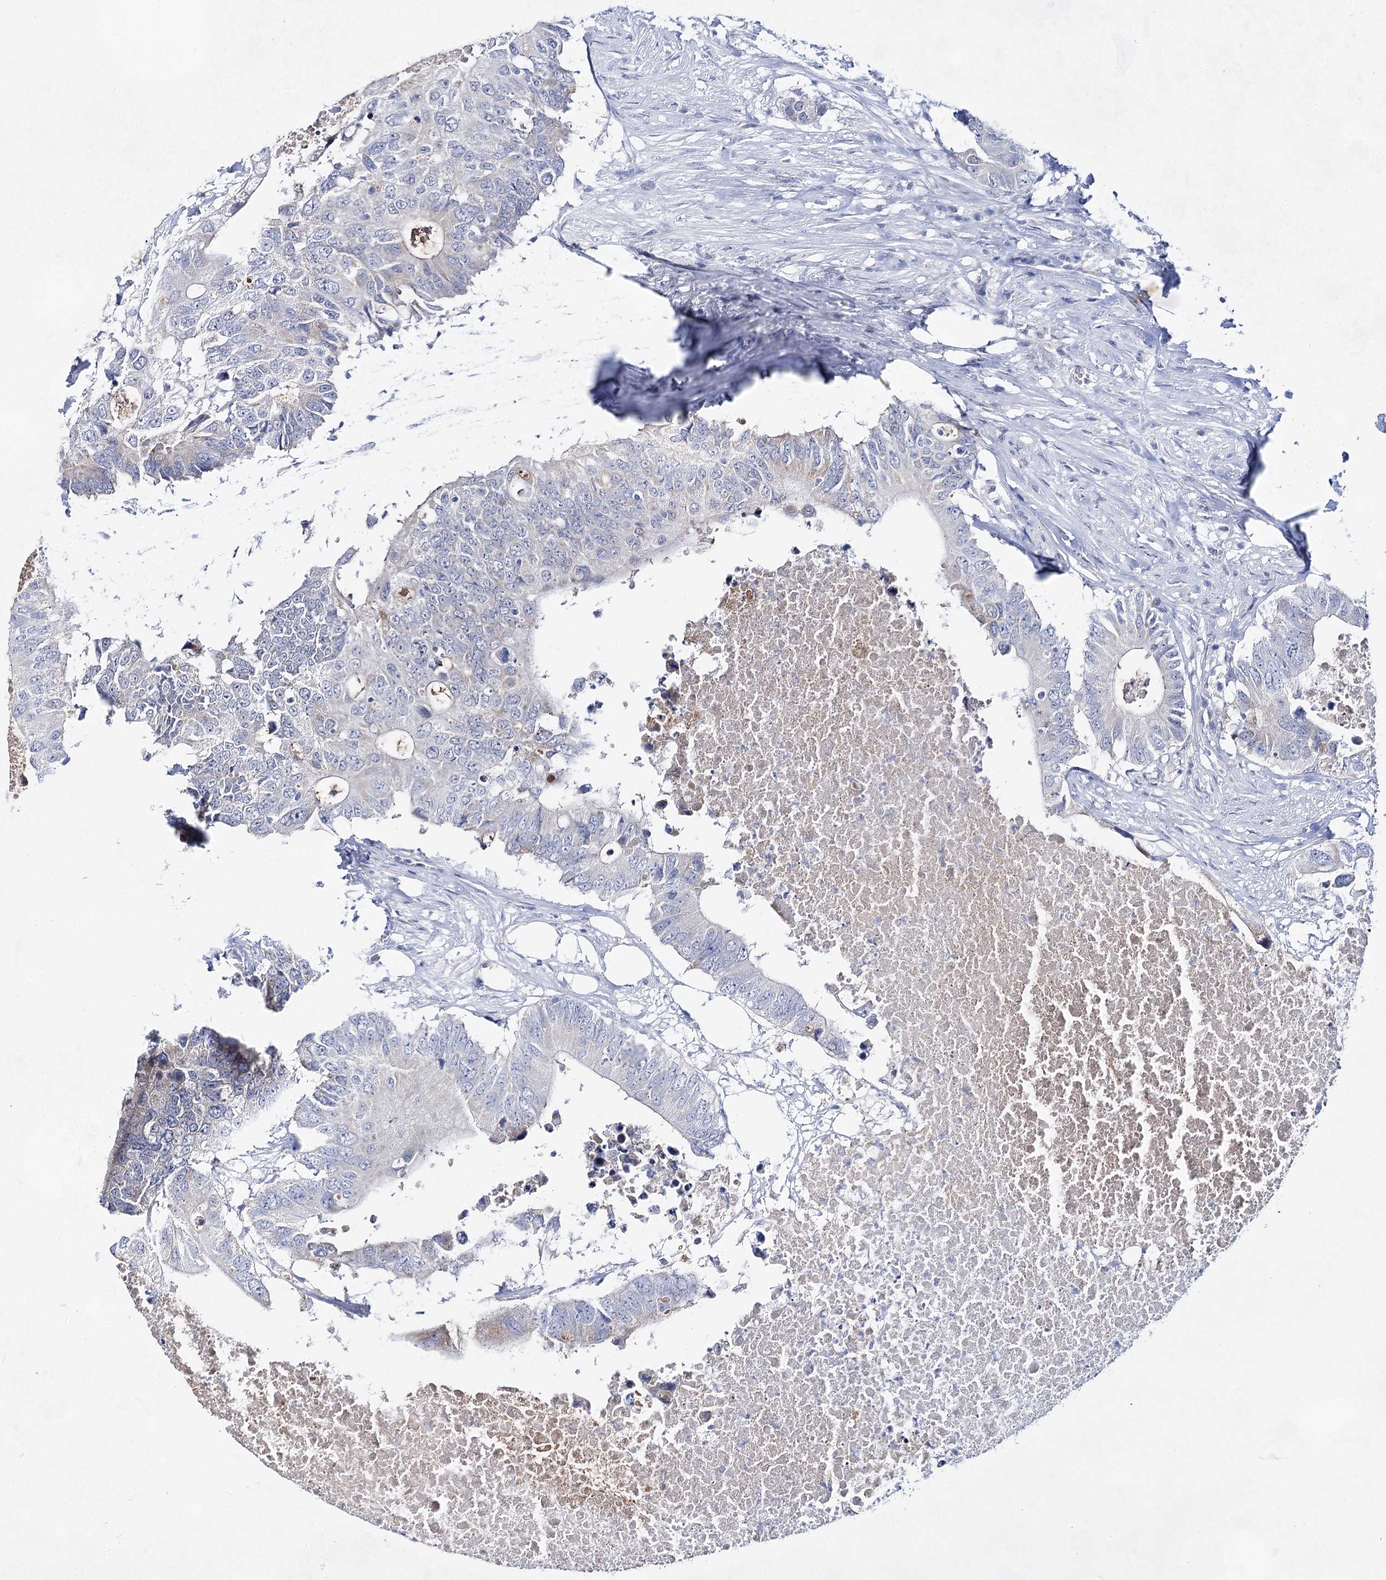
{"staining": {"intensity": "negative", "quantity": "none", "location": "none"}, "tissue": "colorectal cancer", "cell_type": "Tumor cells", "image_type": "cancer", "snomed": [{"axis": "morphology", "description": "Adenocarcinoma, NOS"}, {"axis": "topography", "description": "Colon"}], "caption": "This photomicrograph is of colorectal adenocarcinoma stained with immunohistochemistry (IHC) to label a protein in brown with the nuclei are counter-stained blue. There is no positivity in tumor cells. The staining was performed using DAB (3,3'-diaminobenzidine) to visualize the protein expression in brown, while the nuclei were stained in blue with hematoxylin (Magnification: 20x).", "gene": "BPHL", "patient": {"sex": "male", "age": 71}}